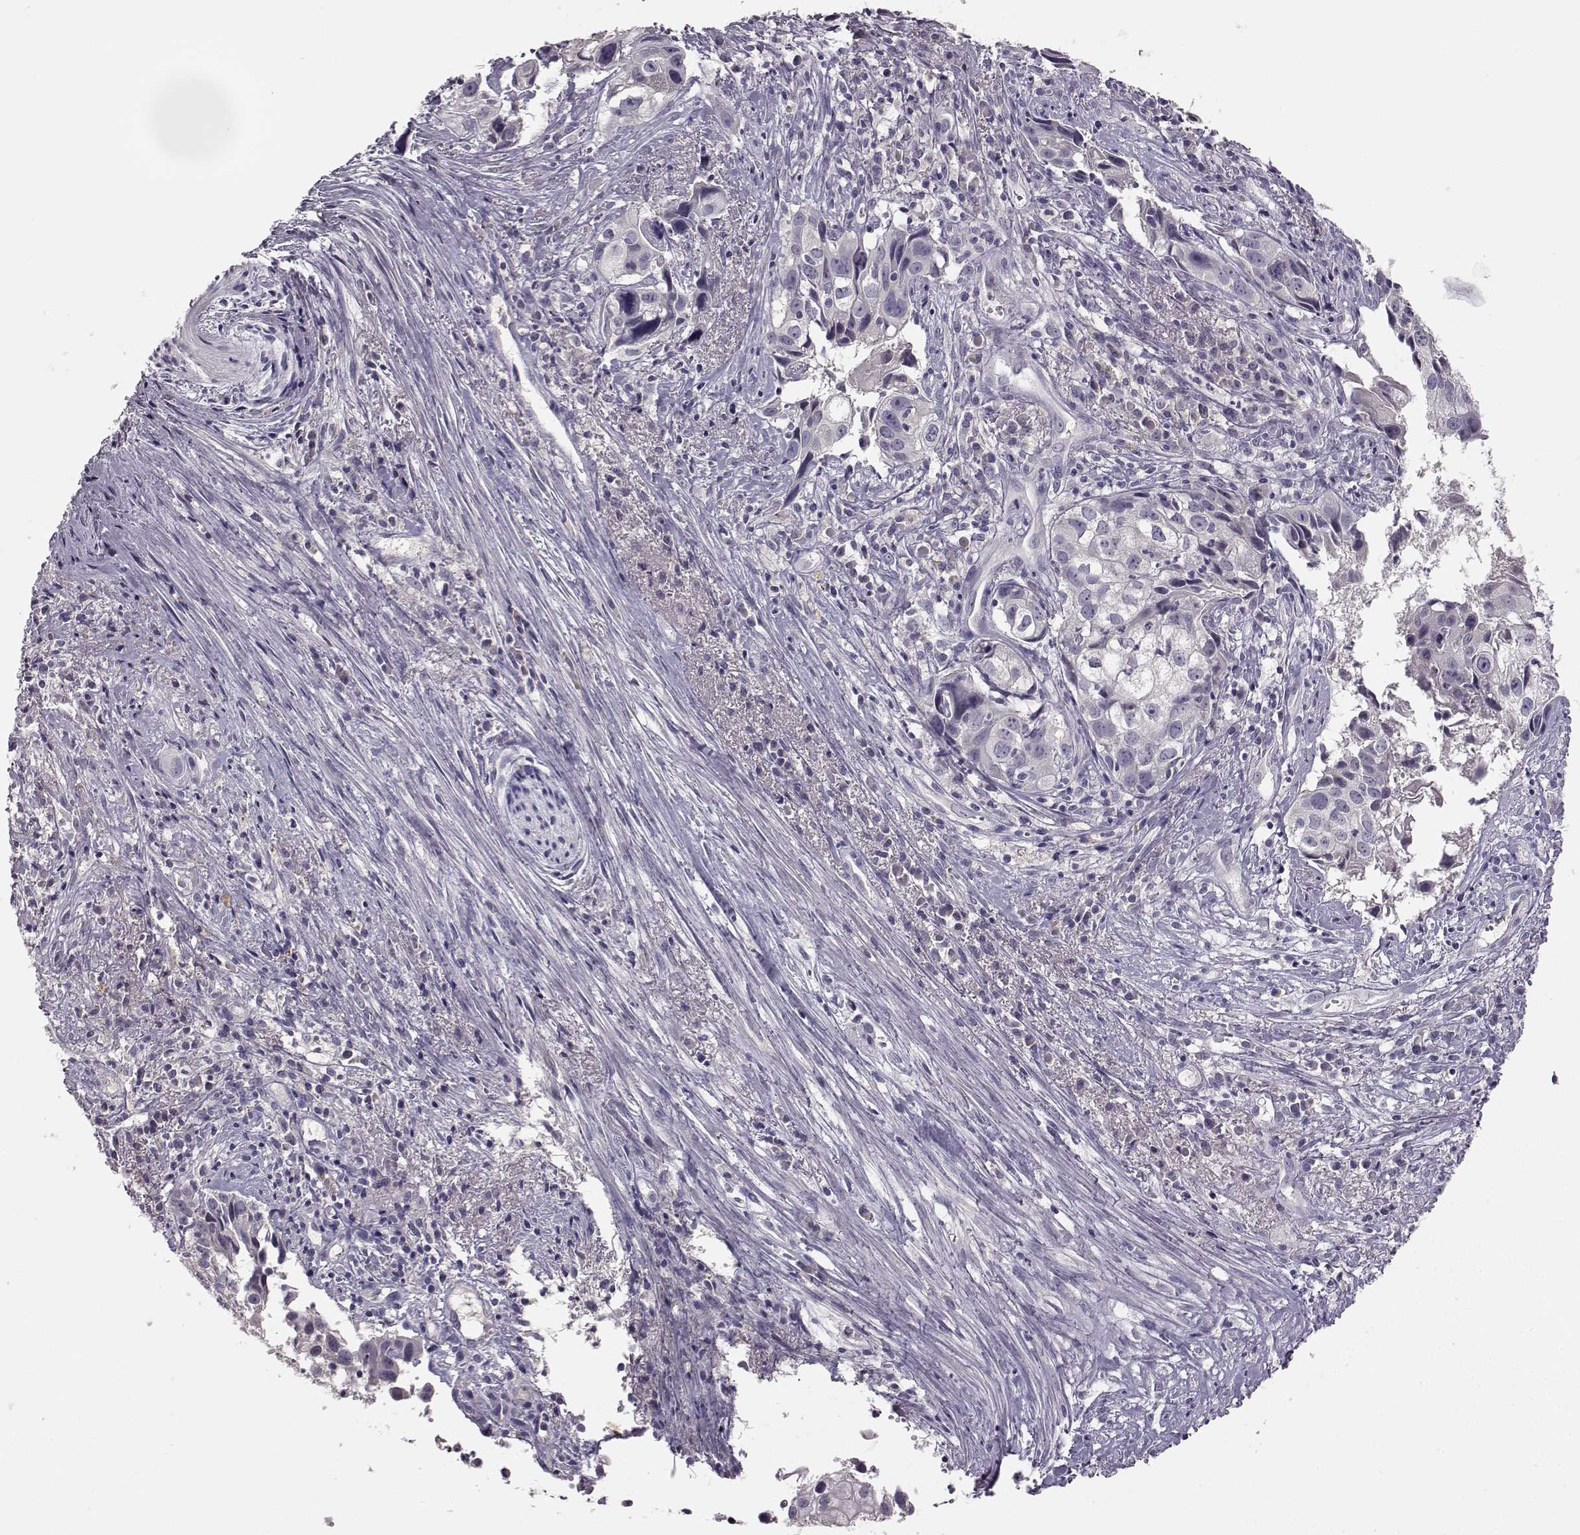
{"staining": {"intensity": "negative", "quantity": "none", "location": "none"}, "tissue": "cervical cancer", "cell_type": "Tumor cells", "image_type": "cancer", "snomed": [{"axis": "morphology", "description": "Squamous cell carcinoma, NOS"}, {"axis": "topography", "description": "Cervix"}], "caption": "DAB immunohistochemical staining of human squamous cell carcinoma (cervical) demonstrates no significant expression in tumor cells.", "gene": "BFSP2", "patient": {"sex": "female", "age": 53}}